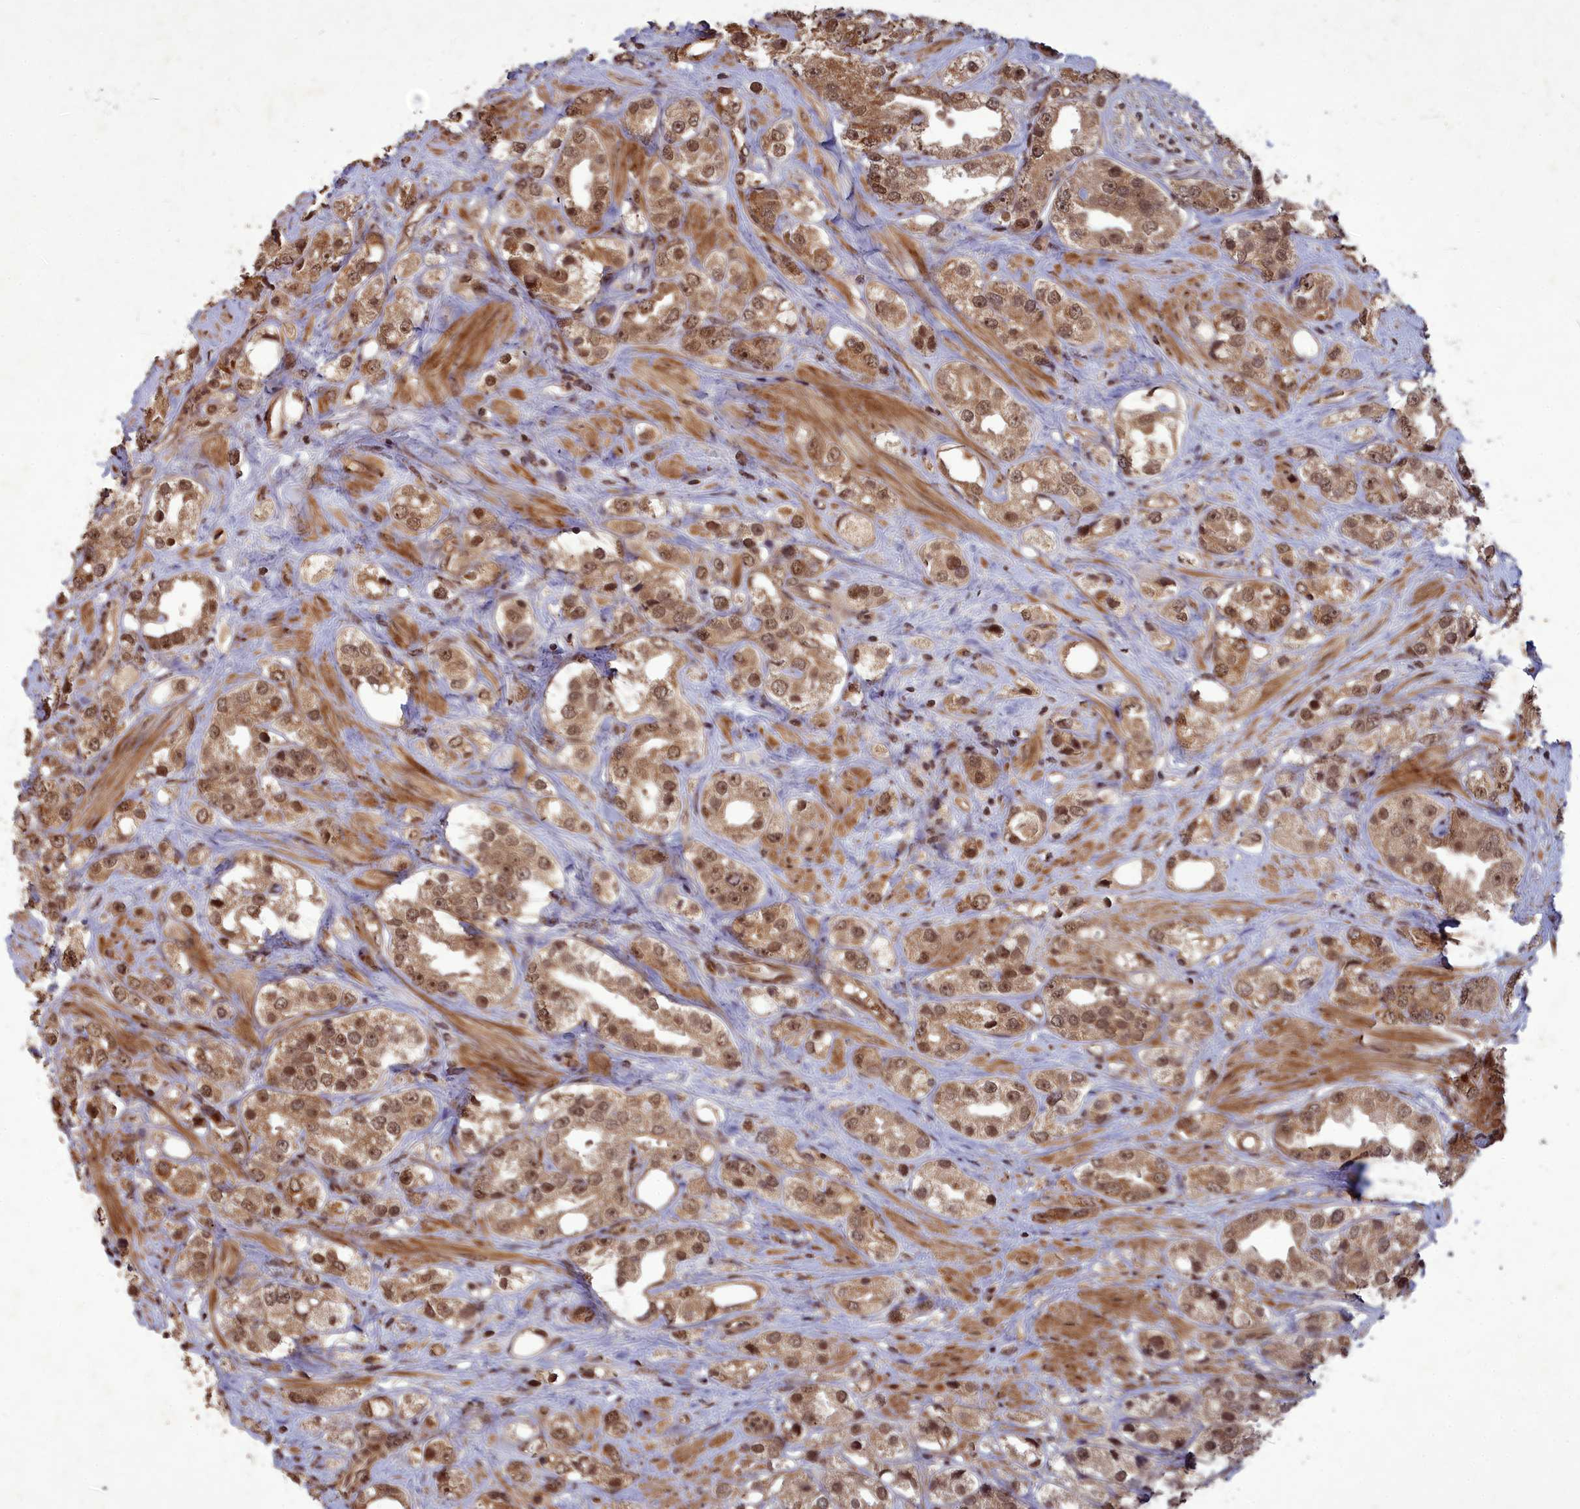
{"staining": {"intensity": "moderate", "quantity": ">75%", "location": "cytoplasmic/membranous,nuclear"}, "tissue": "prostate cancer", "cell_type": "Tumor cells", "image_type": "cancer", "snomed": [{"axis": "morphology", "description": "Adenocarcinoma, NOS"}, {"axis": "topography", "description": "Prostate"}], "caption": "Prostate cancer stained for a protein (brown) reveals moderate cytoplasmic/membranous and nuclear positive staining in about >75% of tumor cells.", "gene": "SRMS", "patient": {"sex": "male", "age": 79}}